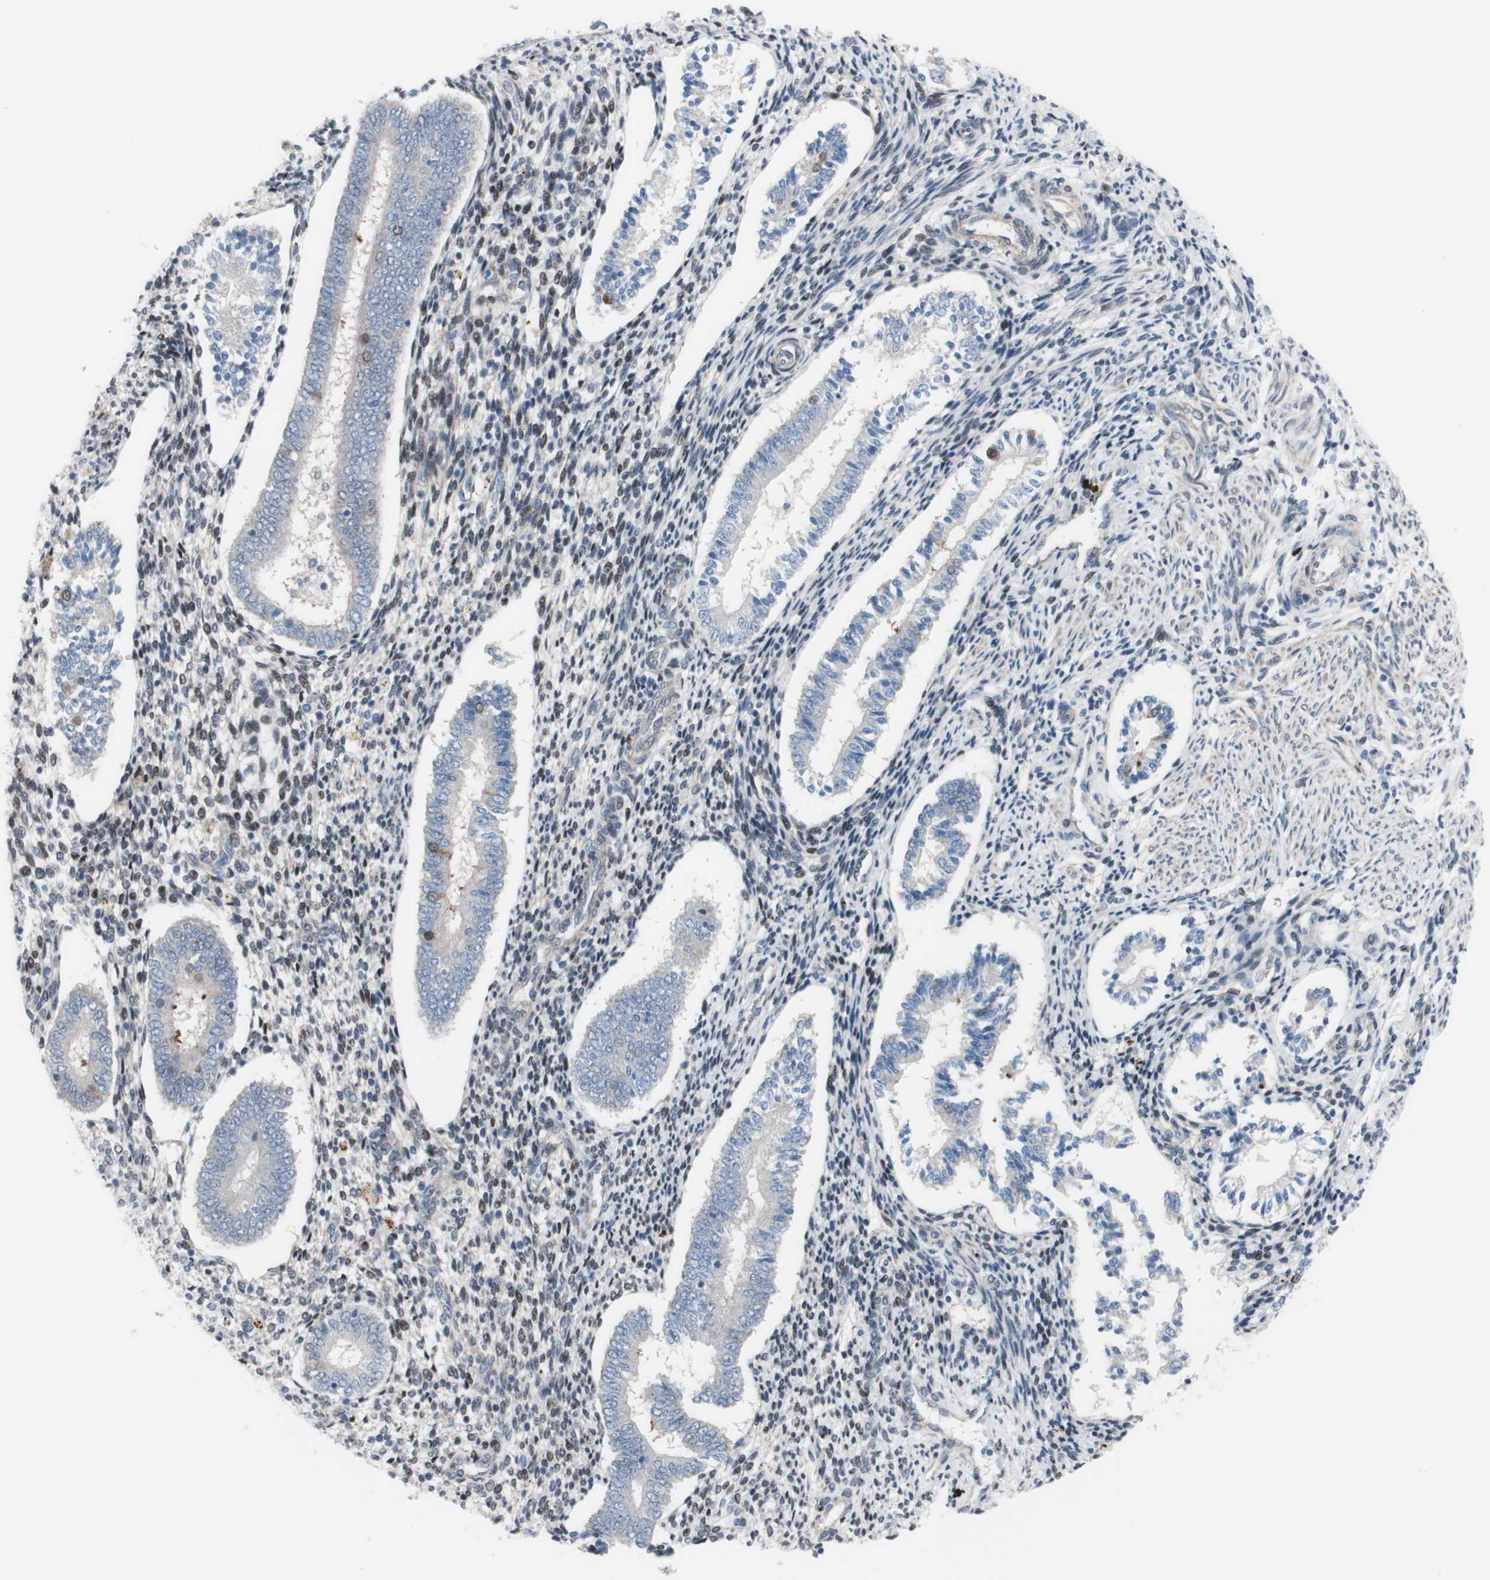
{"staining": {"intensity": "moderate", "quantity": "25%-75%", "location": "nuclear"}, "tissue": "endometrium", "cell_type": "Cells in endometrial stroma", "image_type": "normal", "snomed": [{"axis": "morphology", "description": "Normal tissue, NOS"}, {"axis": "topography", "description": "Endometrium"}], "caption": "Endometrium stained with DAB immunohistochemistry reveals medium levels of moderate nuclear positivity in approximately 25%-75% of cells in endometrial stroma. The protein of interest is shown in brown color, while the nuclei are stained blue.", "gene": "PHTF2", "patient": {"sex": "female", "age": 42}}